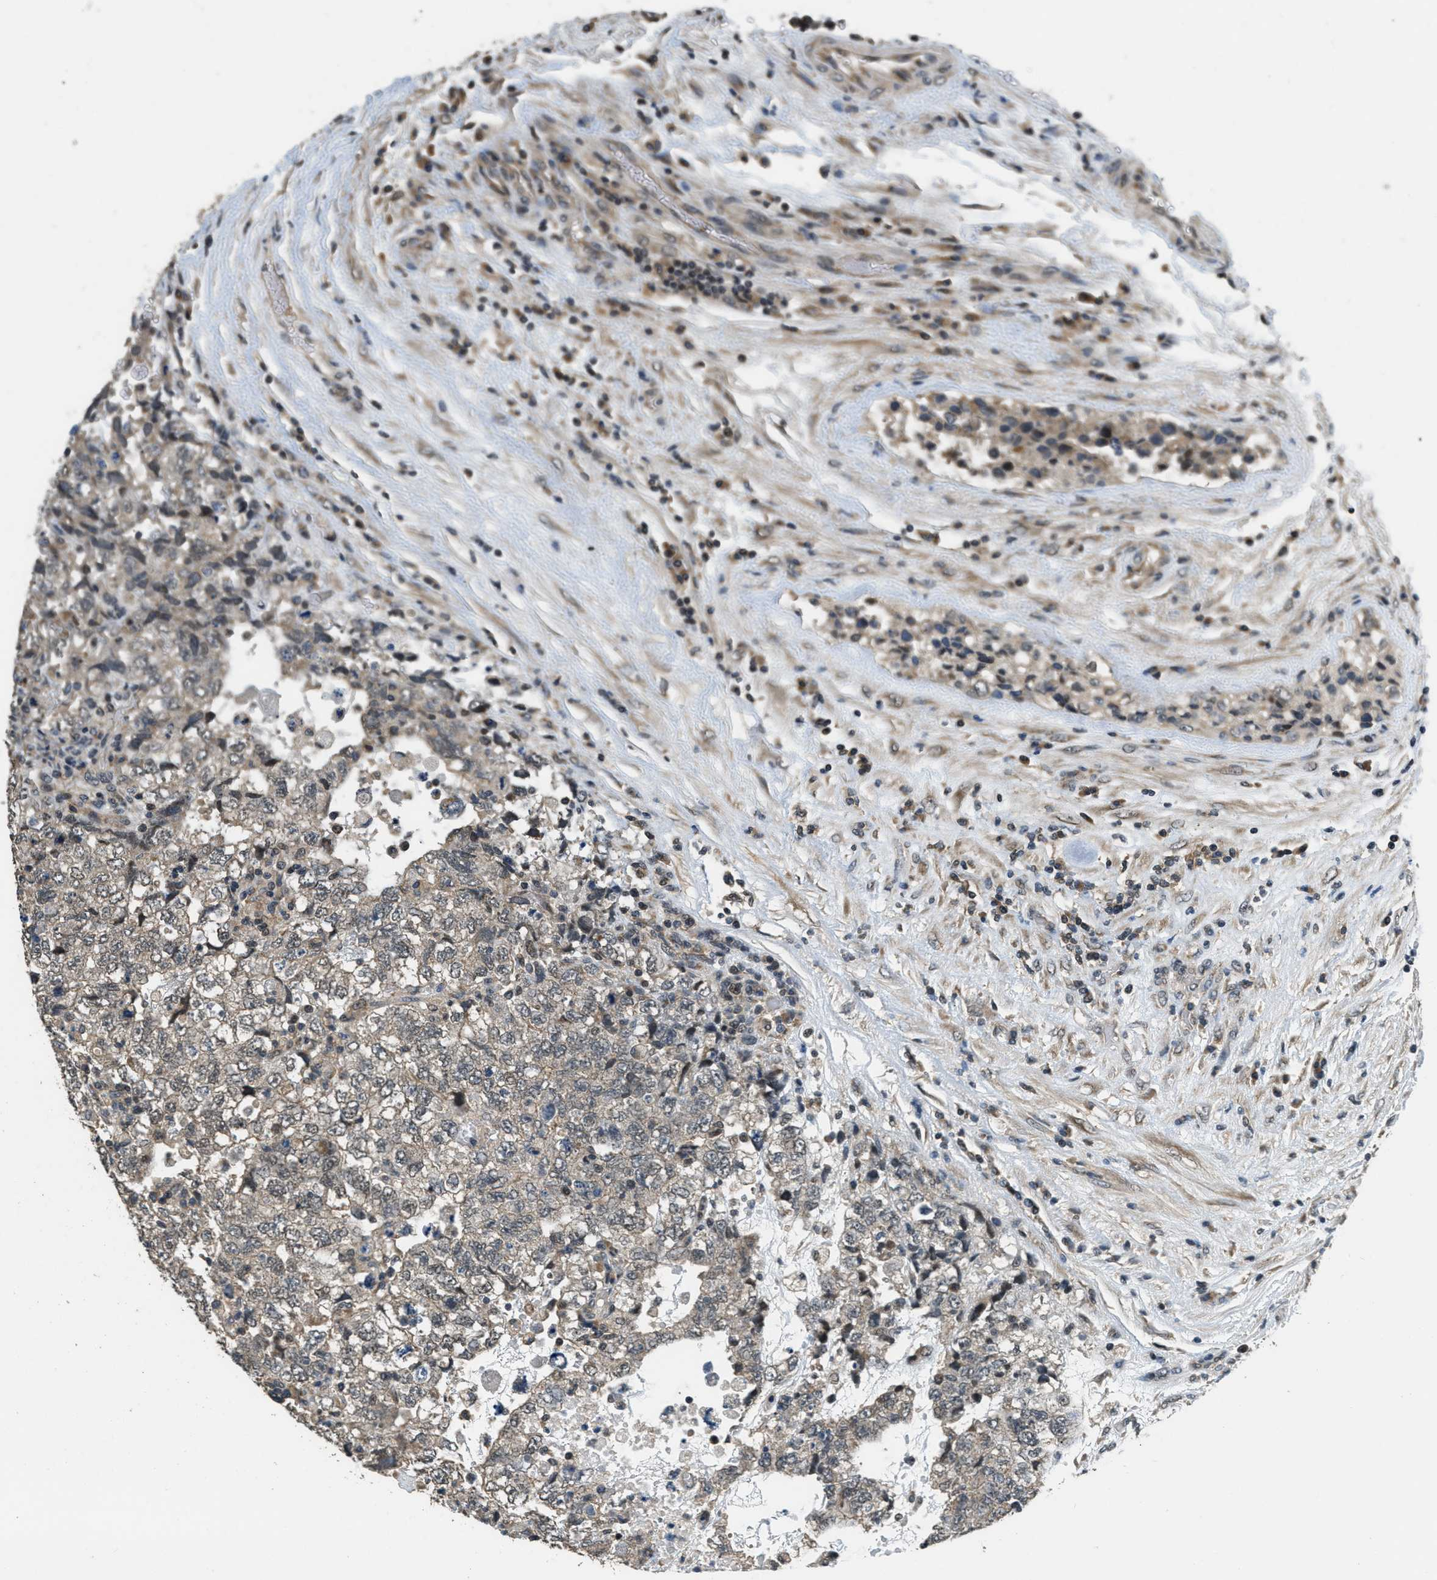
{"staining": {"intensity": "weak", "quantity": ">75%", "location": "cytoplasmic/membranous,nuclear"}, "tissue": "testis cancer", "cell_type": "Tumor cells", "image_type": "cancer", "snomed": [{"axis": "morphology", "description": "Carcinoma, Embryonal, NOS"}, {"axis": "topography", "description": "Testis"}], "caption": "Human testis cancer stained with a protein marker reveals weak staining in tumor cells.", "gene": "NAT1", "patient": {"sex": "male", "age": 36}}